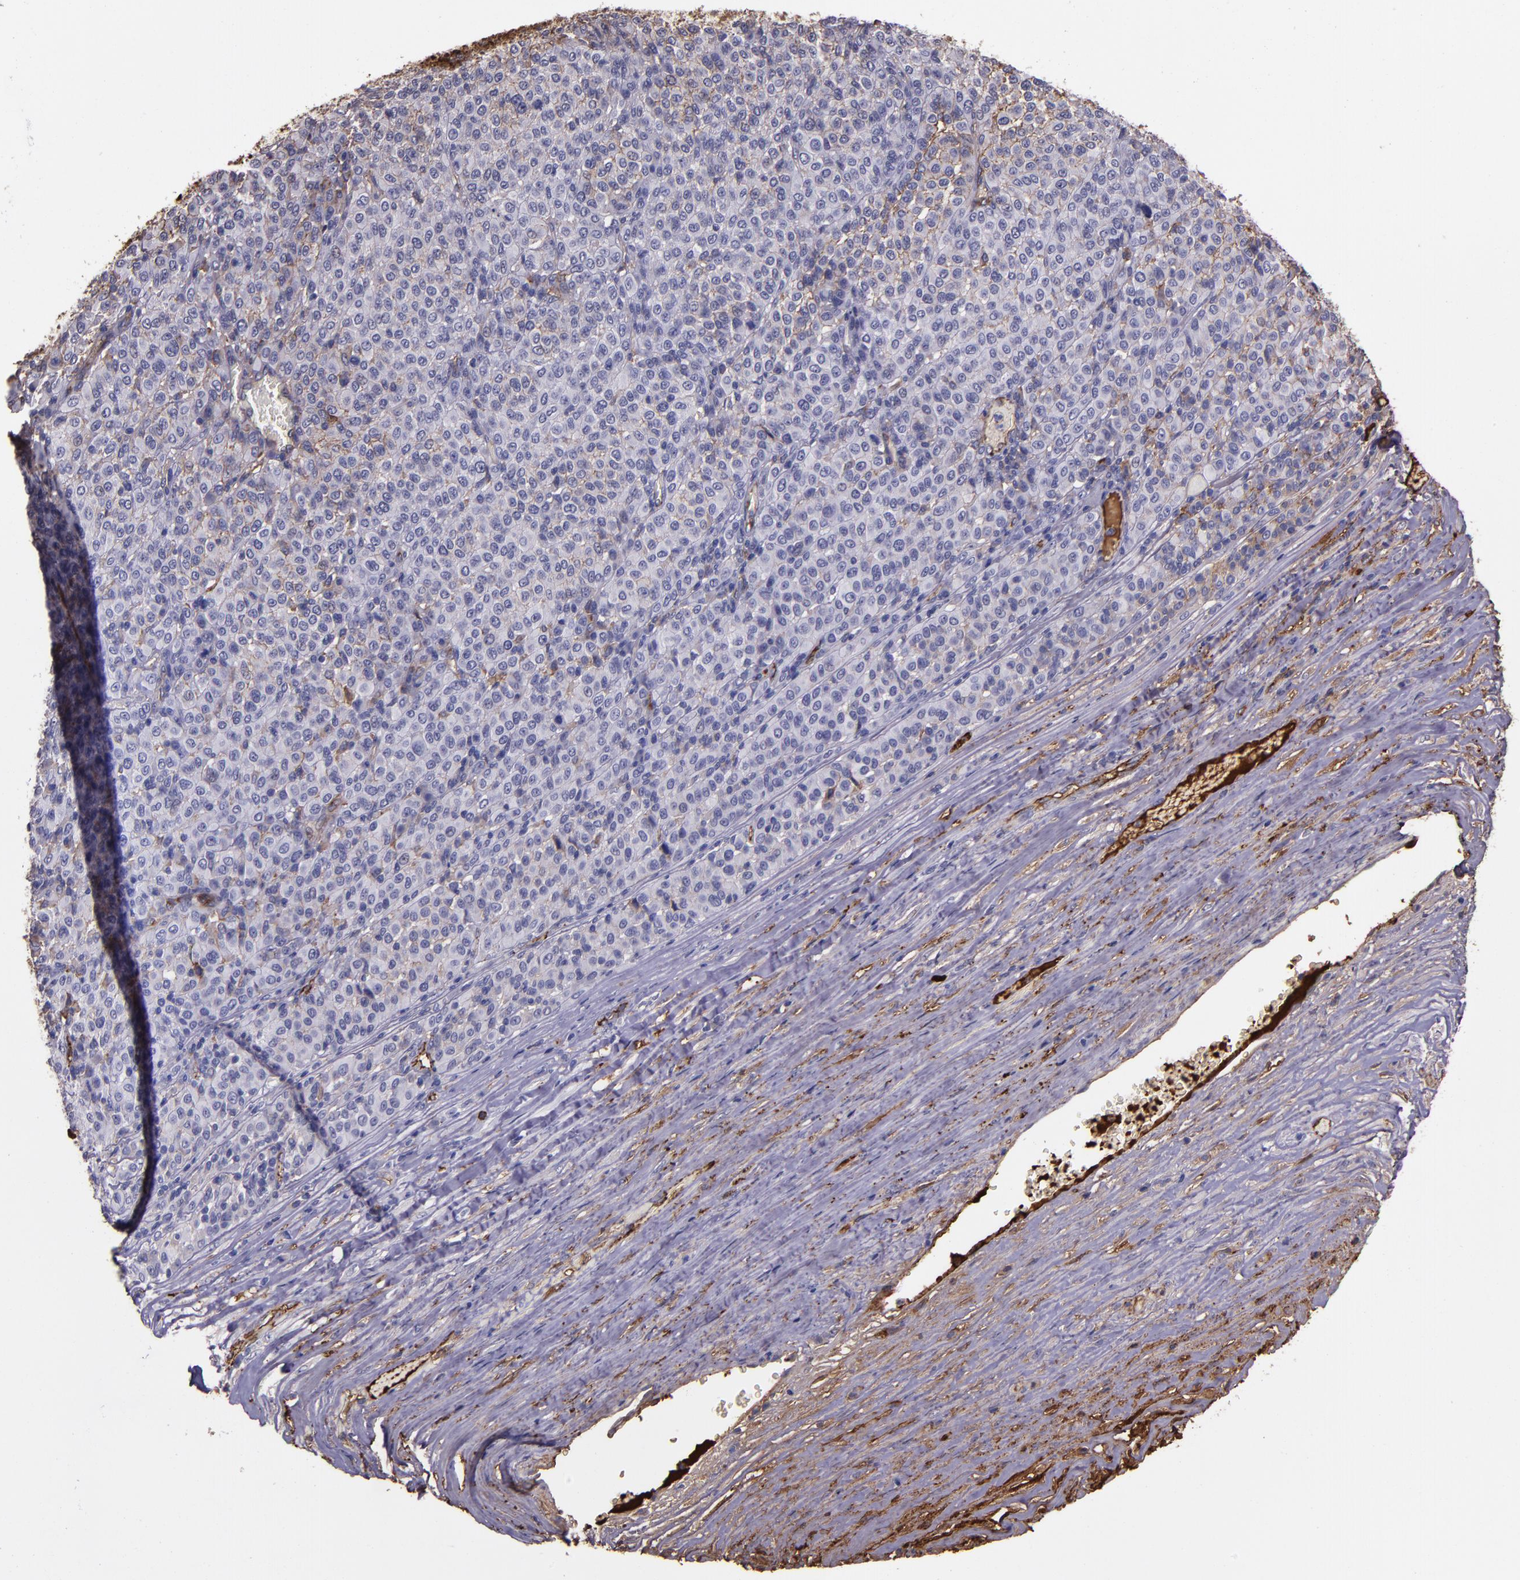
{"staining": {"intensity": "strong", "quantity": ">75%", "location": "cytoplasmic/membranous"}, "tissue": "melanoma", "cell_type": "Tumor cells", "image_type": "cancer", "snomed": [{"axis": "morphology", "description": "Malignant melanoma, Metastatic site"}, {"axis": "topography", "description": "Pancreas"}], "caption": "An image of human melanoma stained for a protein reveals strong cytoplasmic/membranous brown staining in tumor cells. Ihc stains the protein of interest in brown and the nuclei are stained blue.", "gene": "A2M", "patient": {"sex": "female", "age": 30}}